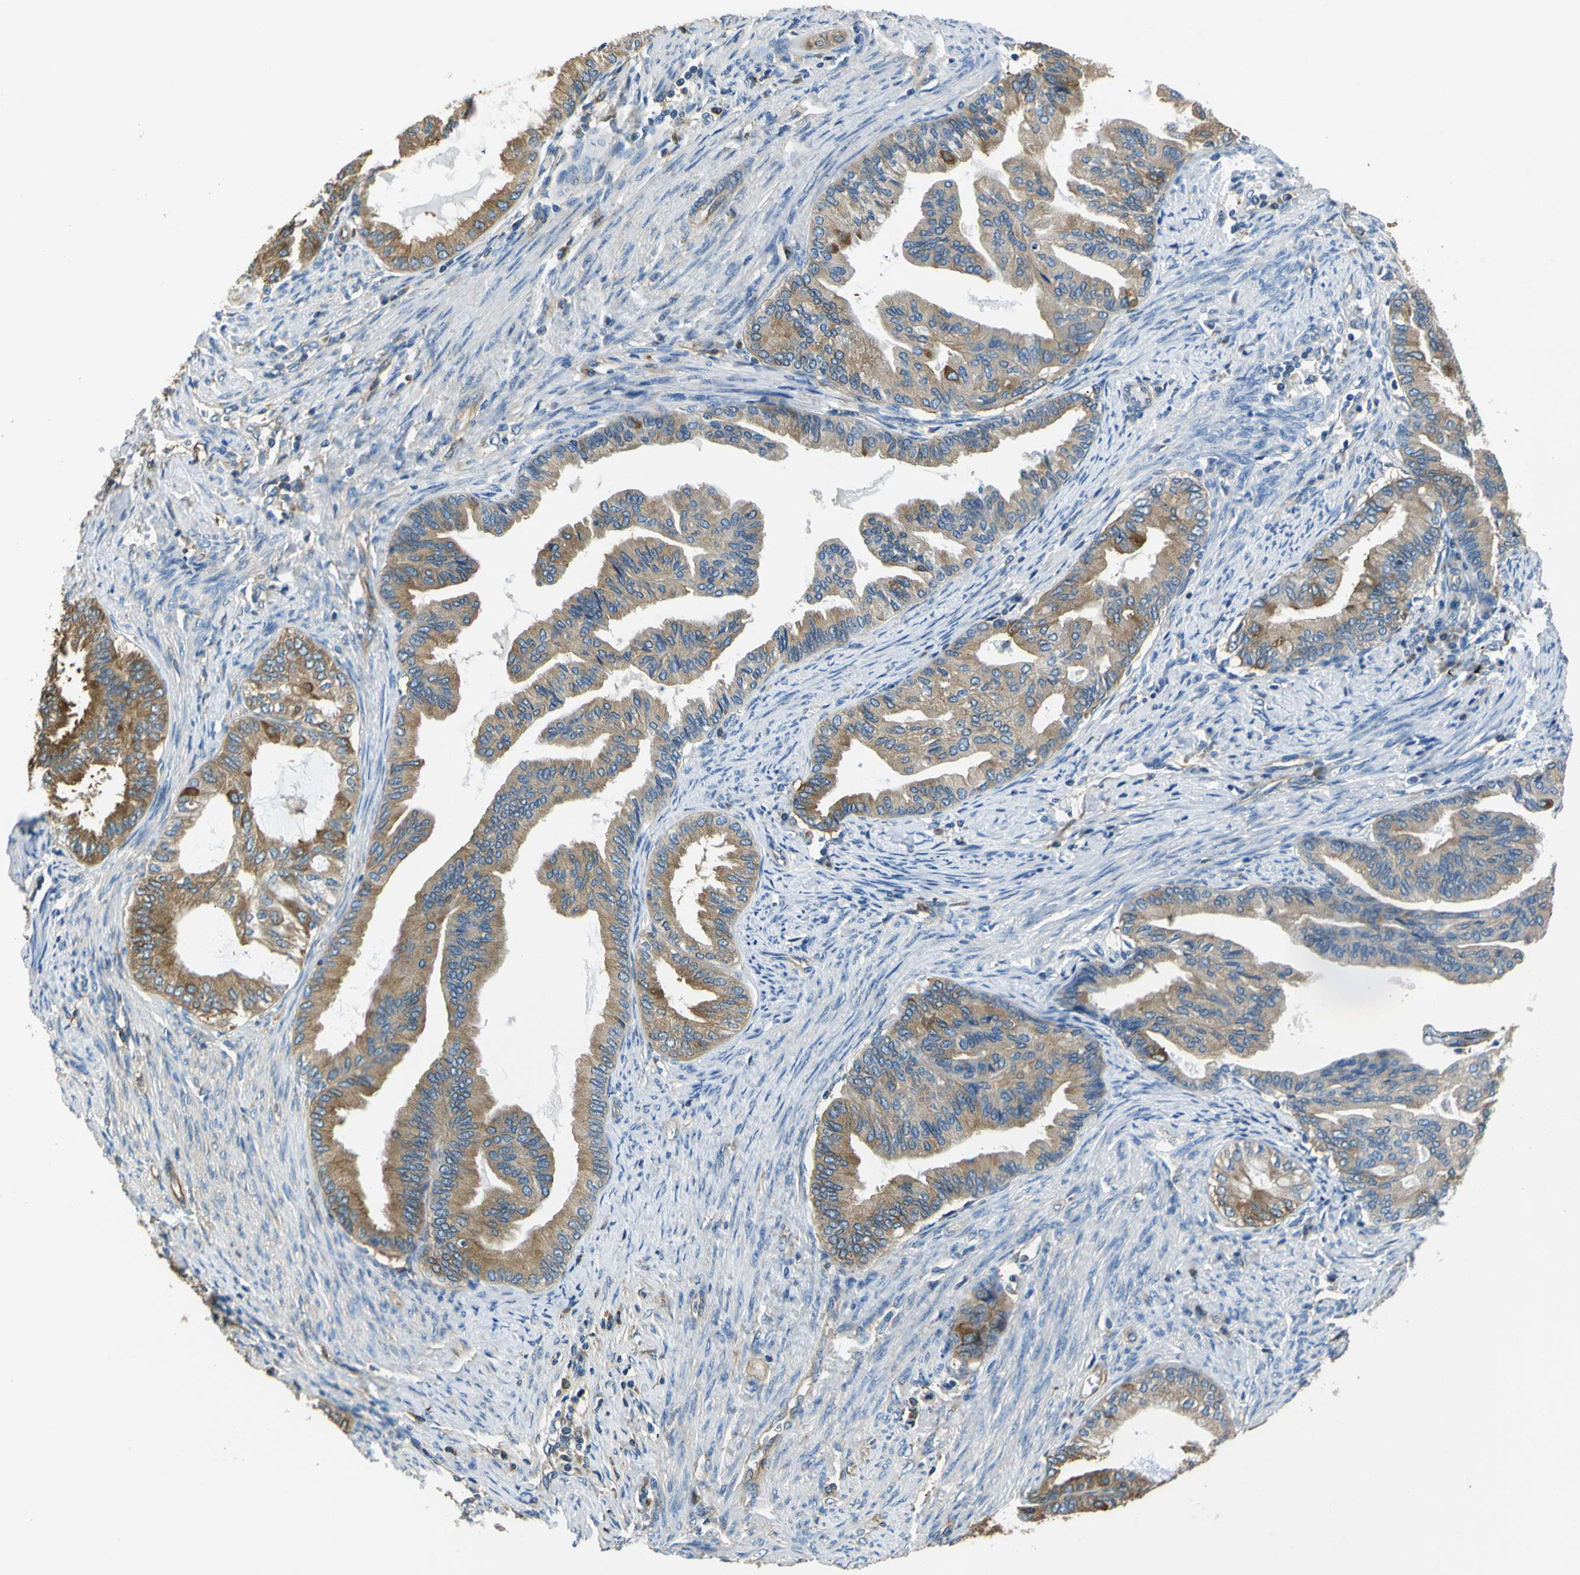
{"staining": {"intensity": "moderate", "quantity": ">75%", "location": "cytoplasmic/membranous"}, "tissue": "endometrial cancer", "cell_type": "Tumor cells", "image_type": "cancer", "snomed": [{"axis": "morphology", "description": "Adenocarcinoma, NOS"}, {"axis": "topography", "description": "Endometrium"}], "caption": "A high-resolution micrograph shows immunohistochemistry staining of endometrial cancer (adenocarcinoma), which exhibits moderate cytoplasmic/membranous expression in approximately >75% of tumor cells. The protein is stained brown, and the nuclei are stained in blue (DAB (3,3'-diaminobenzidine) IHC with brightfield microscopy, high magnification).", "gene": "TUBB", "patient": {"sex": "female", "age": 86}}